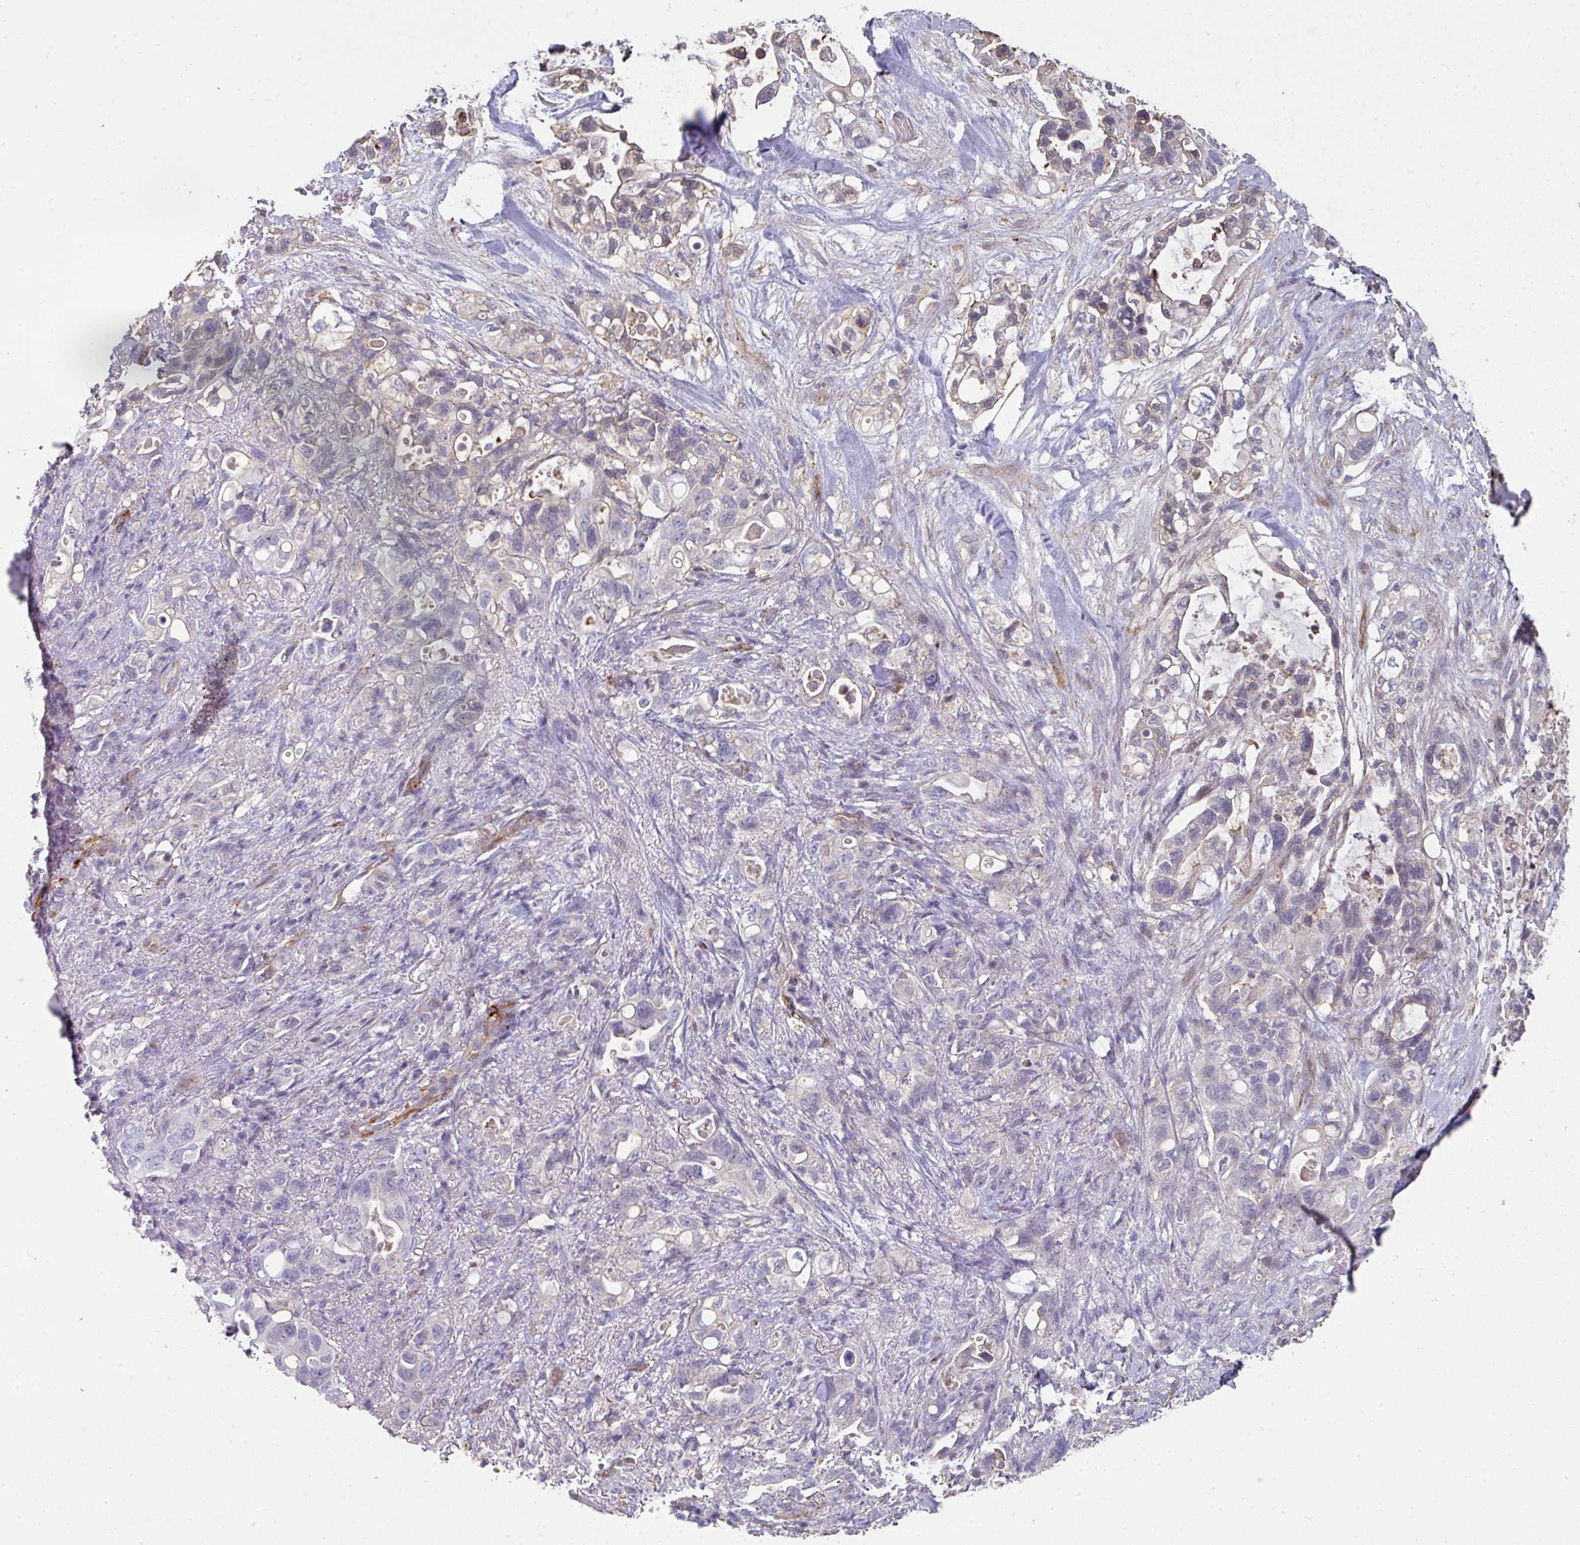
{"staining": {"intensity": "weak", "quantity": "<25%", "location": "cytoplasmic/membranous"}, "tissue": "pancreatic cancer", "cell_type": "Tumor cells", "image_type": "cancer", "snomed": [{"axis": "morphology", "description": "Adenocarcinoma, NOS"}, {"axis": "topography", "description": "Pancreas"}], "caption": "High magnification brightfield microscopy of adenocarcinoma (pancreatic) stained with DAB (3,3'-diaminobenzidine) (brown) and counterstained with hematoxylin (blue): tumor cells show no significant staining.", "gene": "BEND5", "patient": {"sex": "female", "age": 72}}